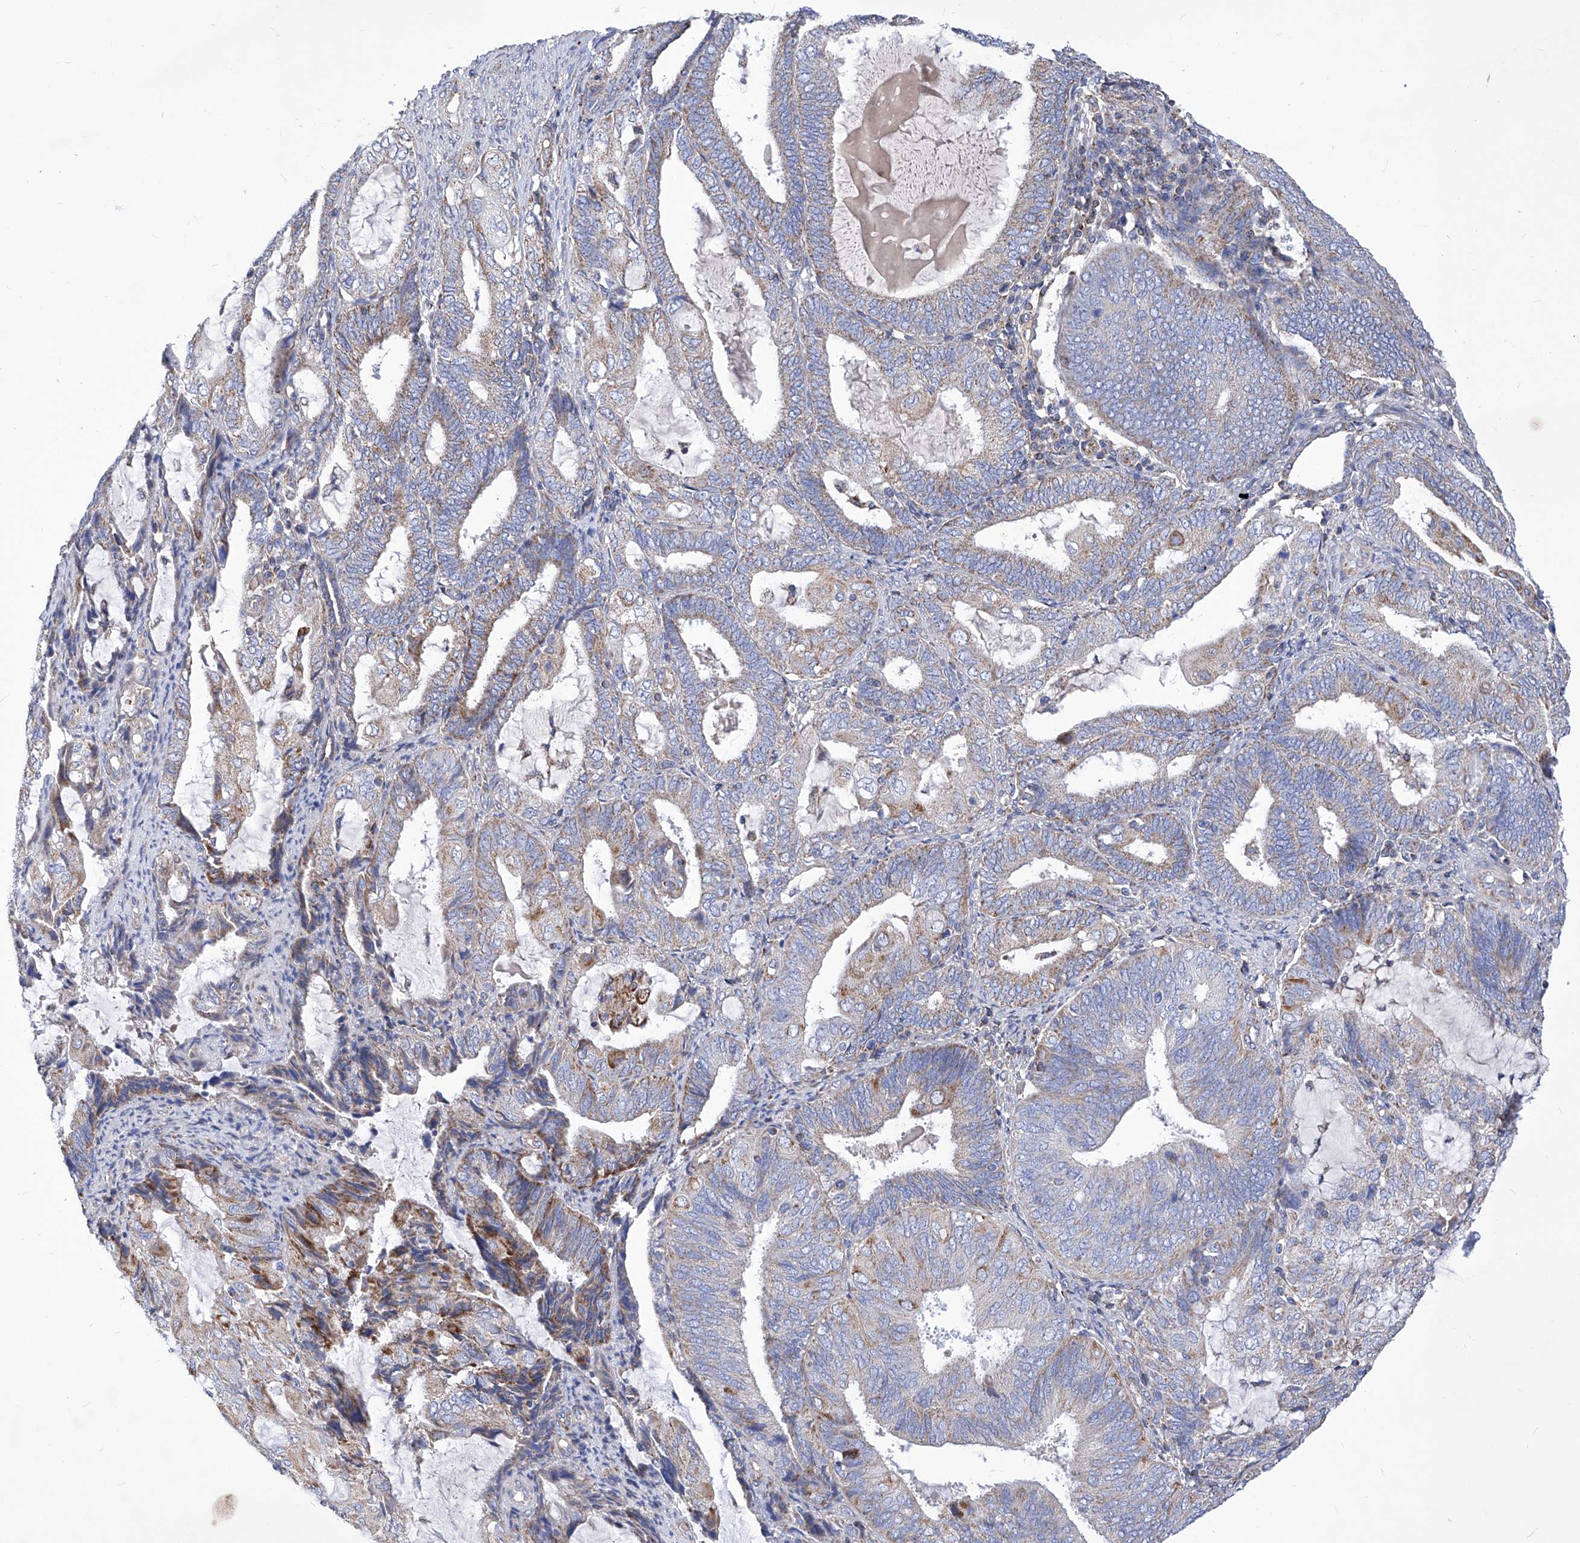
{"staining": {"intensity": "weak", "quantity": ">75%", "location": "cytoplasmic/membranous"}, "tissue": "endometrial cancer", "cell_type": "Tumor cells", "image_type": "cancer", "snomed": [{"axis": "morphology", "description": "Adenocarcinoma, NOS"}, {"axis": "topography", "description": "Endometrium"}], "caption": "Endometrial cancer was stained to show a protein in brown. There is low levels of weak cytoplasmic/membranous expression in approximately >75% of tumor cells. (DAB (3,3'-diaminobenzidine) IHC, brown staining for protein, blue staining for nuclei).", "gene": "HRNR", "patient": {"sex": "female", "age": 81}}